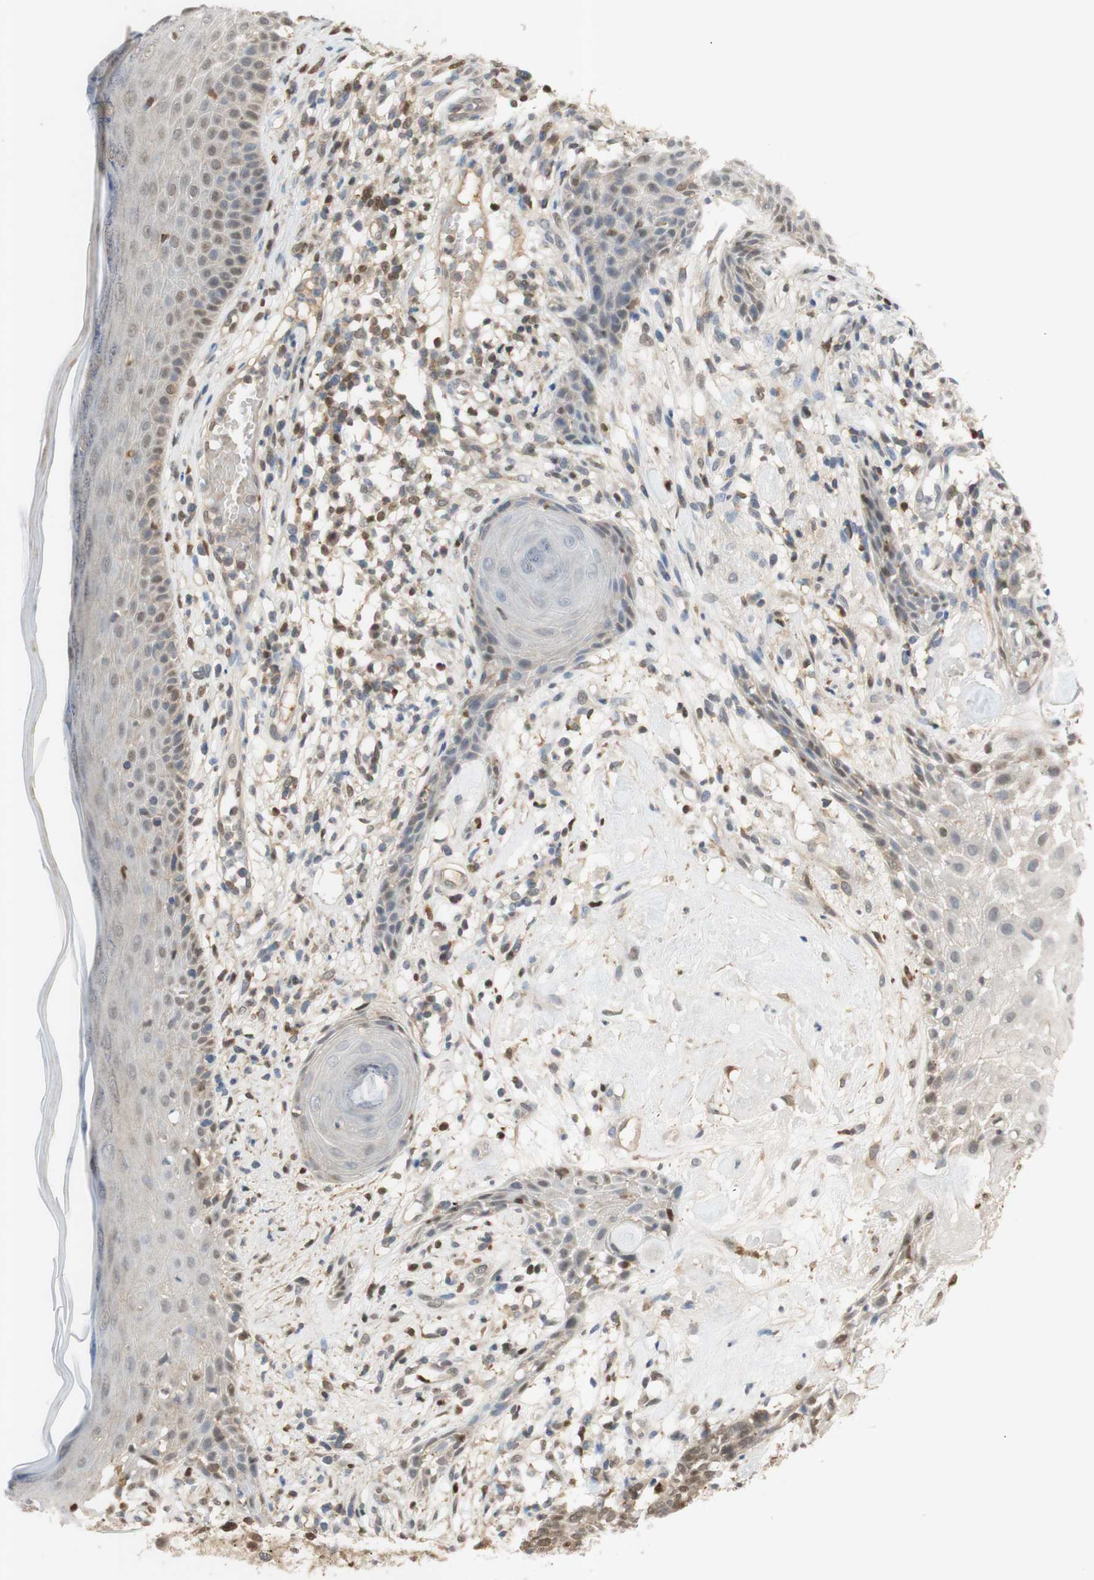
{"staining": {"intensity": "weak", "quantity": "25%-75%", "location": "cytoplasmic/membranous,nuclear"}, "tissue": "skin cancer", "cell_type": "Tumor cells", "image_type": "cancer", "snomed": [{"axis": "morphology", "description": "Basal cell carcinoma"}, {"axis": "topography", "description": "Skin"}], "caption": "Weak cytoplasmic/membranous and nuclear positivity for a protein is appreciated in approximately 25%-75% of tumor cells of skin basal cell carcinoma using IHC.", "gene": "NAP1L4", "patient": {"sex": "female", "age": 84}}